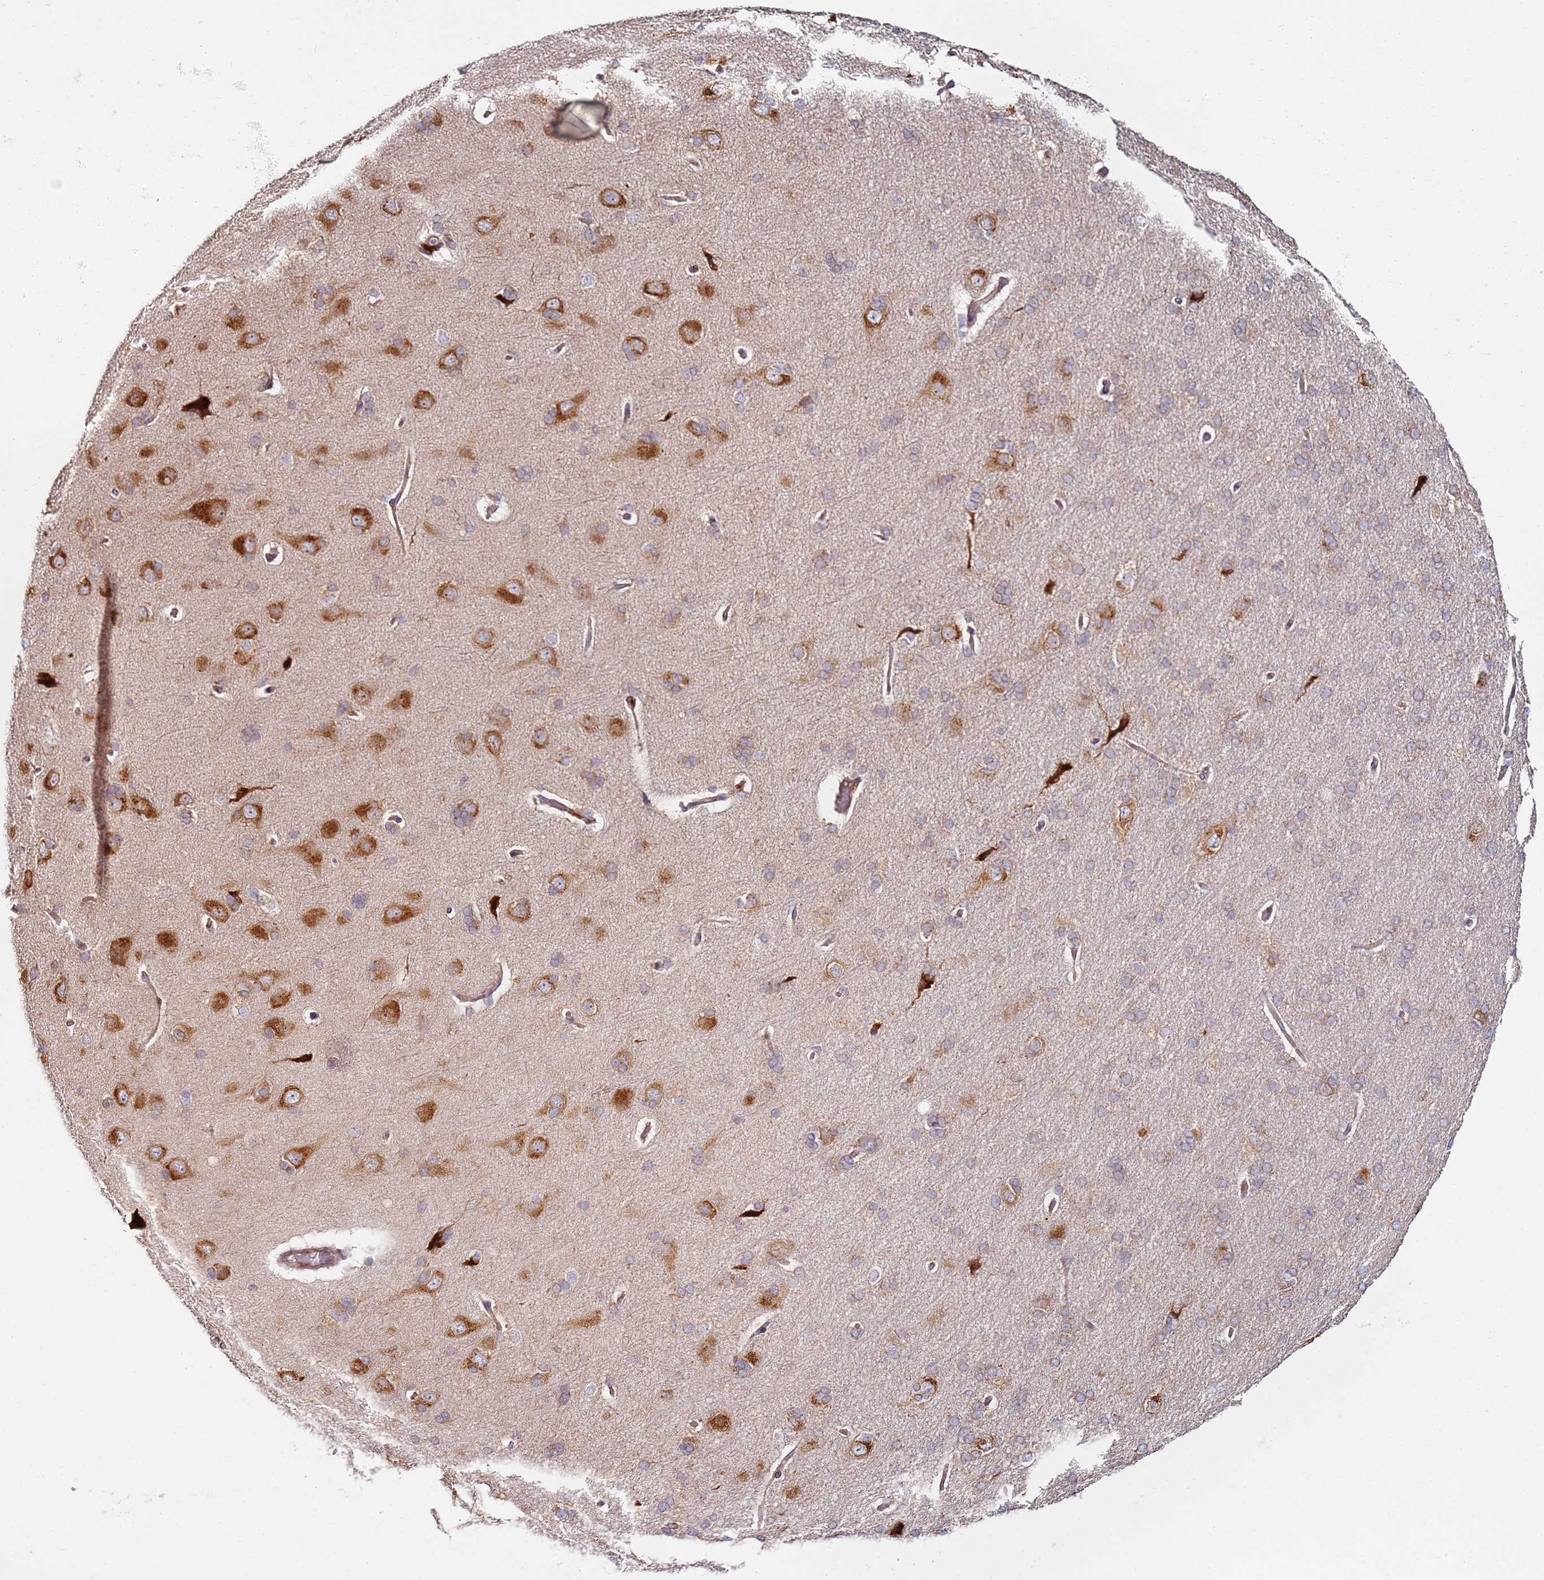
{"staining": {"intensity": "moderate", "quantity": ">75%", "location": "cytoplasmic/membranous"}, "tissue": "cerebral cortex", "cell_type": "Endothelial cells", "image_type": "normal", "snomed": [{"axis": "morphology", "description": "Normal tissue, NOS"}, {"axis": "topography", "description": "Cerebral cortex"}], "caption": "Immunohistochemical staining of unremarkable human cerebral cortex reveals >75% levels of moderate cytoplasmic/membranous protein staining in about >75% of endothelial cells. Nuclei are stained in blue.", "gene": "RPS3A", "patient": {"sex": "male", "age": 62}}